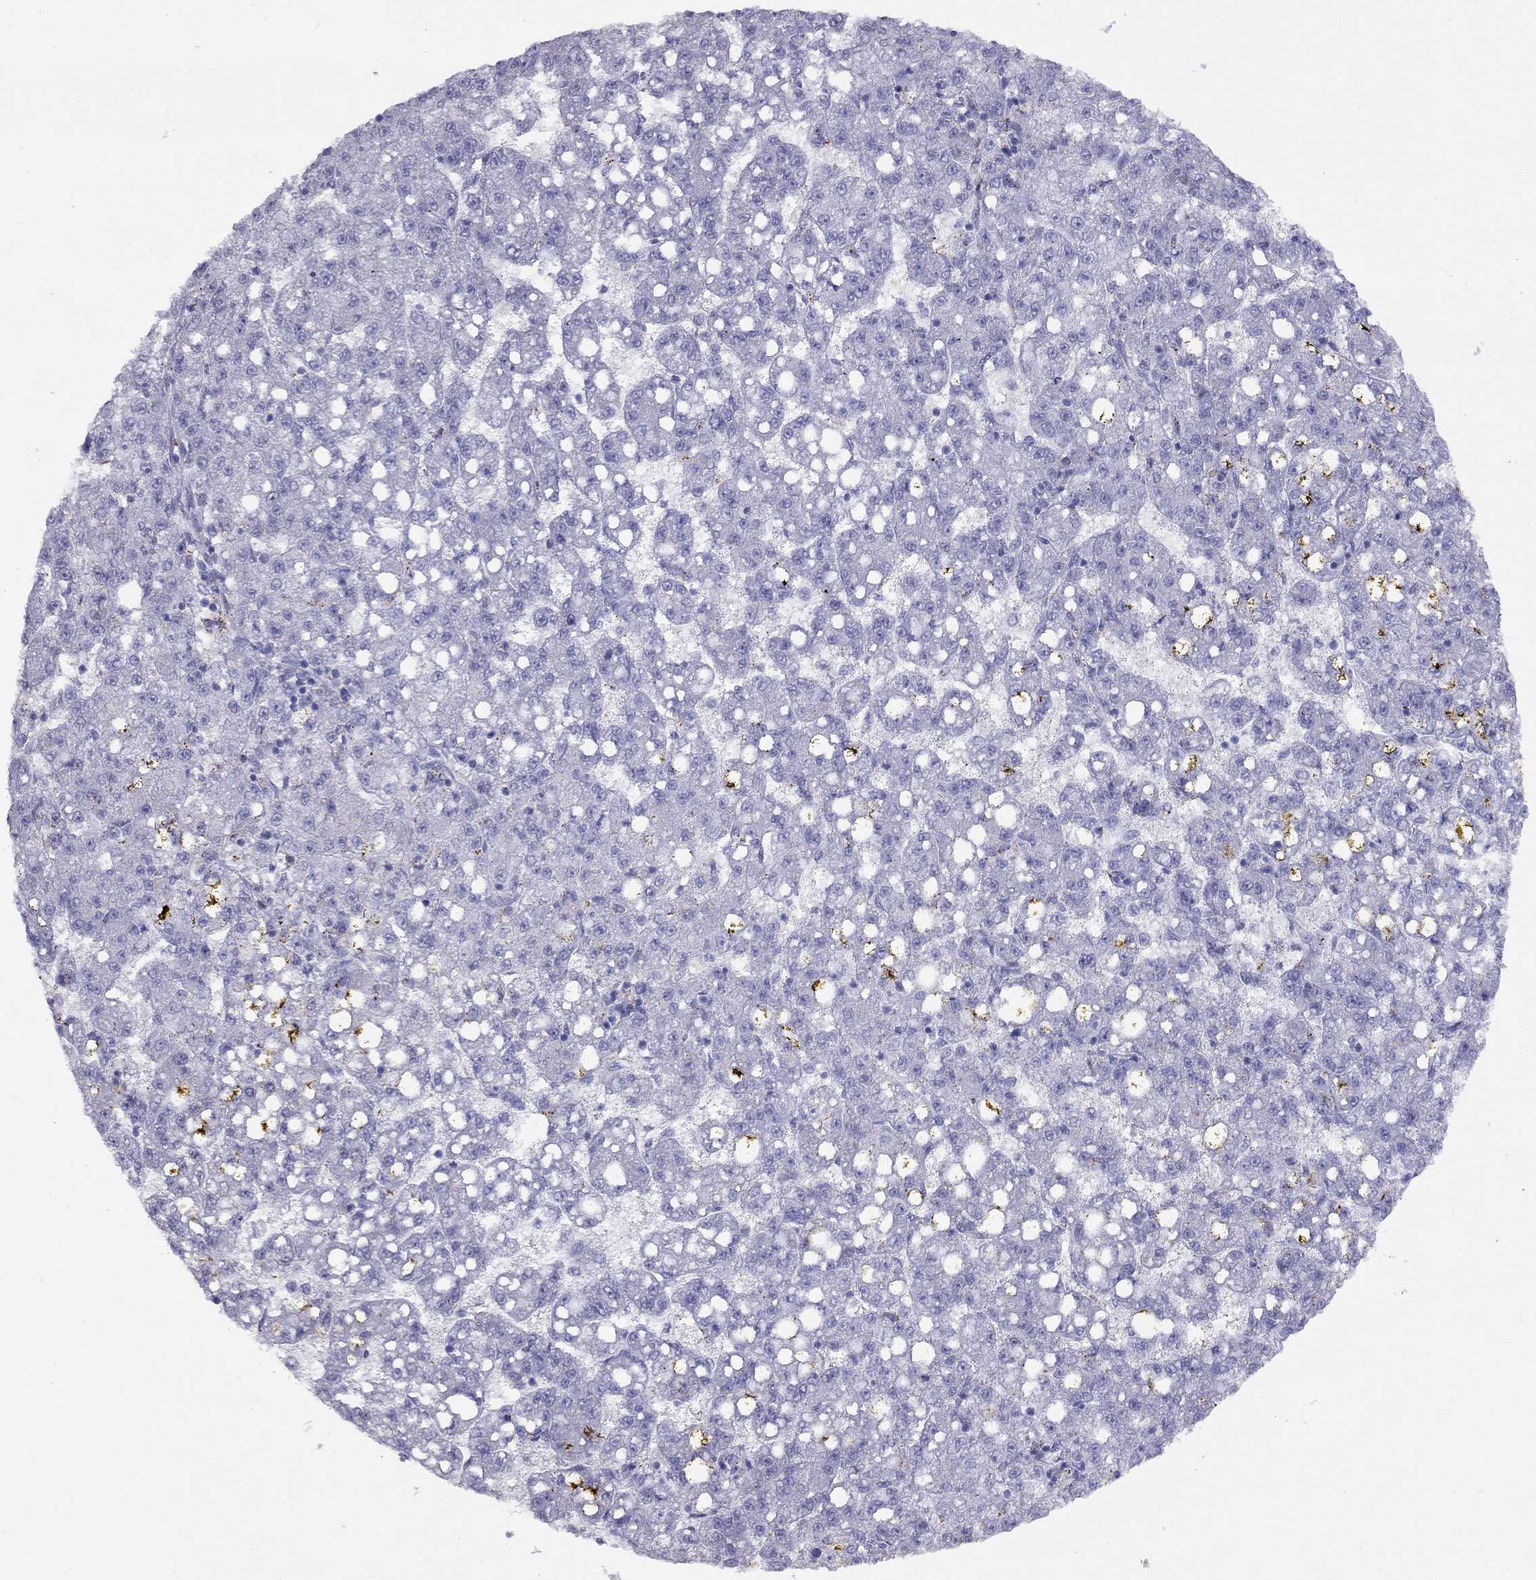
{"staining": {"intensity": "negative", "quantity": "none", "location": "none"}, "tissue": "liver cancer", "cell_type": "Tumor cells", "image_type": "cancer", "snomed": [{"axis": "morphology", "description": "Carcinoma, Hepatocellular, NOS"}, {"axis": "topography", "description": "Liver"}], "caption": "Tumor cells are negative for brown protein staining in liver cancer.", "gene": "MAGEB4", "patient": {"sex": "female", "age": 65}}